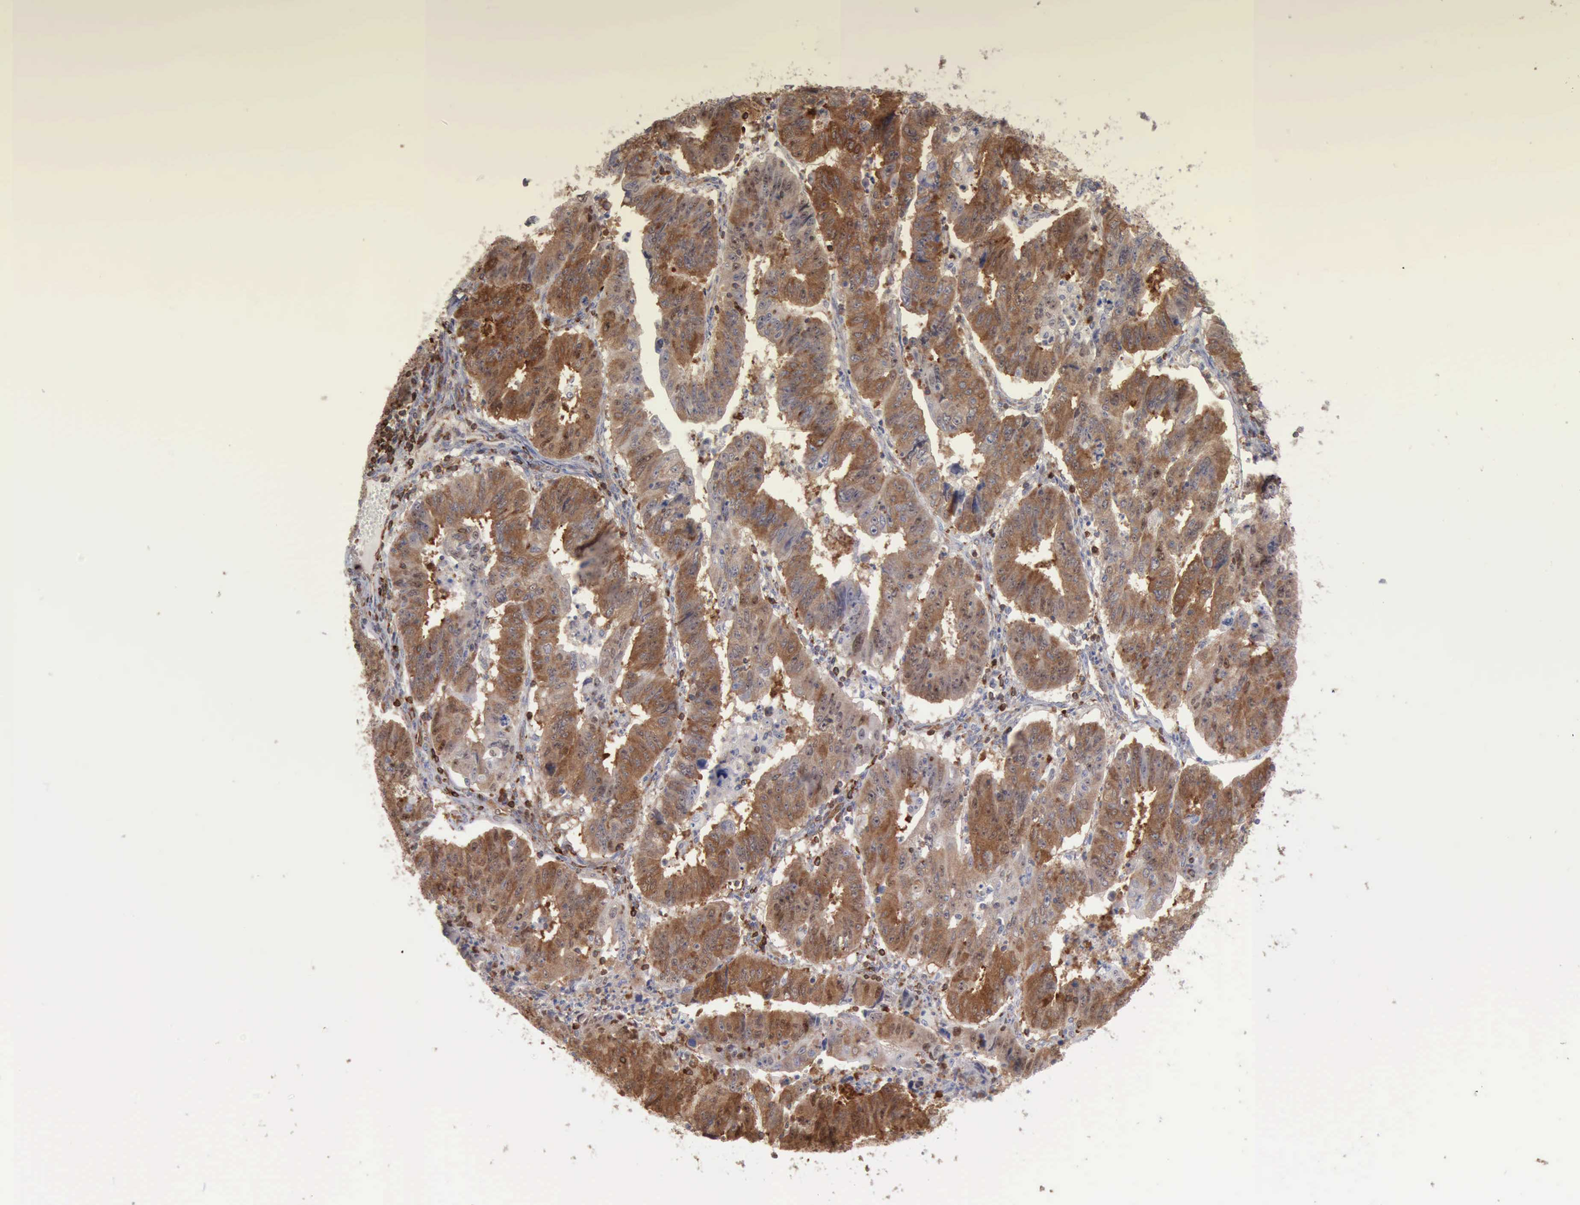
{"staining": {"intensity": "strong", "quantity": ">75%", "location": "cytoplasmic/membranous,nuclear"}, "tissue": "endometrial cancer", "cell_type": "Tumor cells", "image_type": "cancer", "snomed": [{"axis": "morphology", "description": "Adenocarcinoma, NOS"}, {"axis": "topography", "description": "Endometrium"}], "caption": "Immunohistochemistry of human endometrial cancer (adenocarcinoma) reveals high levels of strong cytoplasmic/membranous and nuclear positivity in about >75% of tumor cells. (DAB (3,3'-diaminobenzidine) IHC with brightfield microscopy, high magnification).", "gene": "PDCD4", "patient": {"sex": "female", "age": 42}}